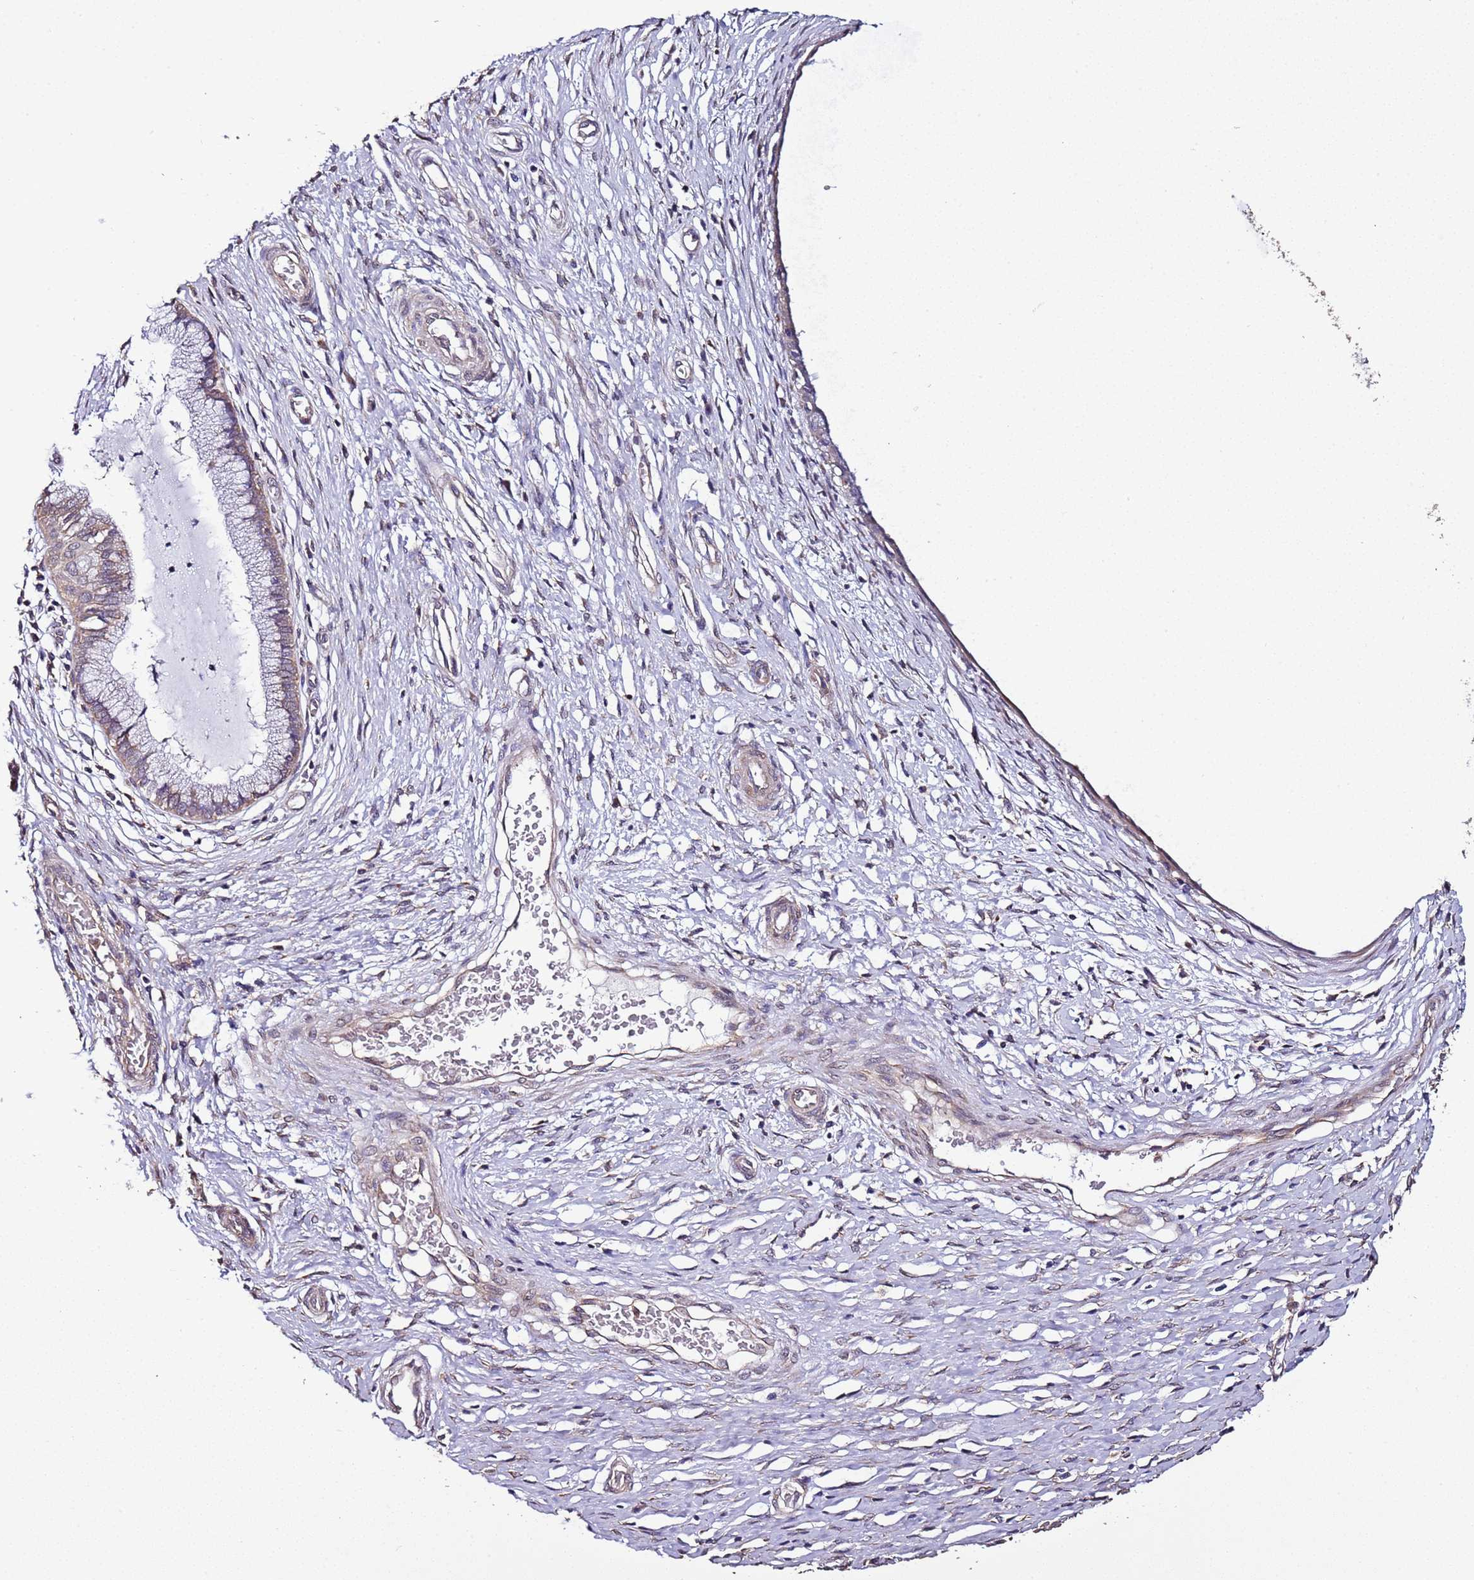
{"staining": {"intensity": "moderate", "quantity": "25%-75%", "location": "cytoplasmic/membranous"}, "tissue": "cervix", "cell_type": "Glandular cells", "image_type": "normal", "snomed": [{"axis": "morphology", "description": "Normal tissue, NOS"}, {"axis": "topography", "description": "Cervix"}], "caption": "Protein expression by immunohistochemistry displays moderate cytoplasmic/membranous positivity in approximately 25%-75% of glandular cells in normal cervix.", "gene": "SLC41A3", "patient": {"sex": "female", "age": 55}}